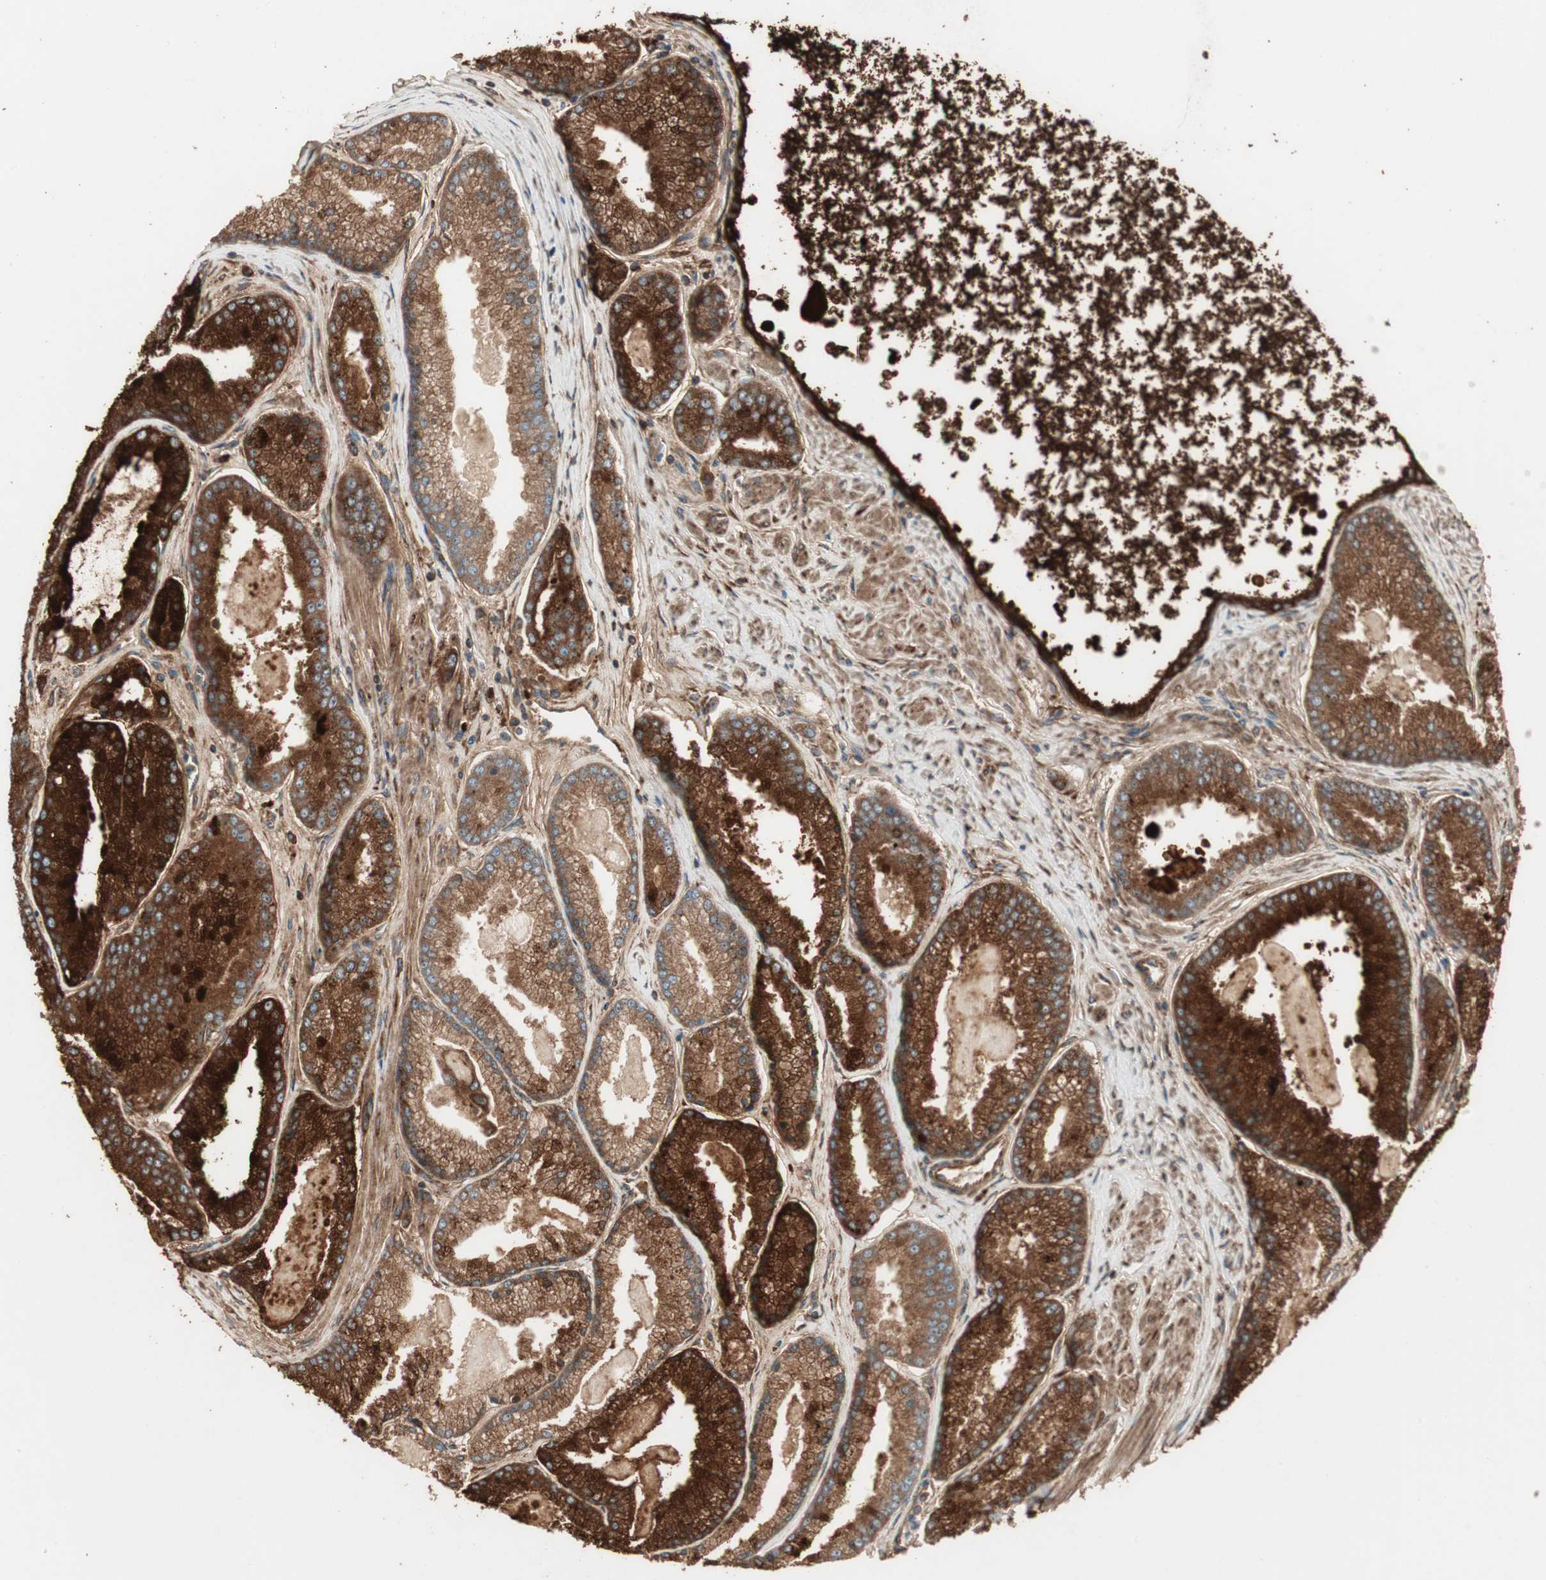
{"staining": {"intensity": "strong", "quantity": ">75%", "location": "cytoplasmic/membranous"}, "tissue": "prostate cancer", "cell_type": "Tumor cells", "image_type": "cancer", "snomed": [{"axis": "morphology", "description": "Adenocarcinoma, High grade"}, {"axis": "topography", "description": "Prostate"}], "caption": "High-magnification brightfield microscopy of high-grade adenocarcinoma (prostate) stained with DAB (brown) and counterstained with hematoxylin (blue). tumor cells exhibit strong cytoplasmic/membranous expression is identified in approximately>75% of cells. The protein is shown in brown color, while the nuclei are stained blue.", "gene": "PRKG1", "patient": {"sex": "male", "age": 61}}